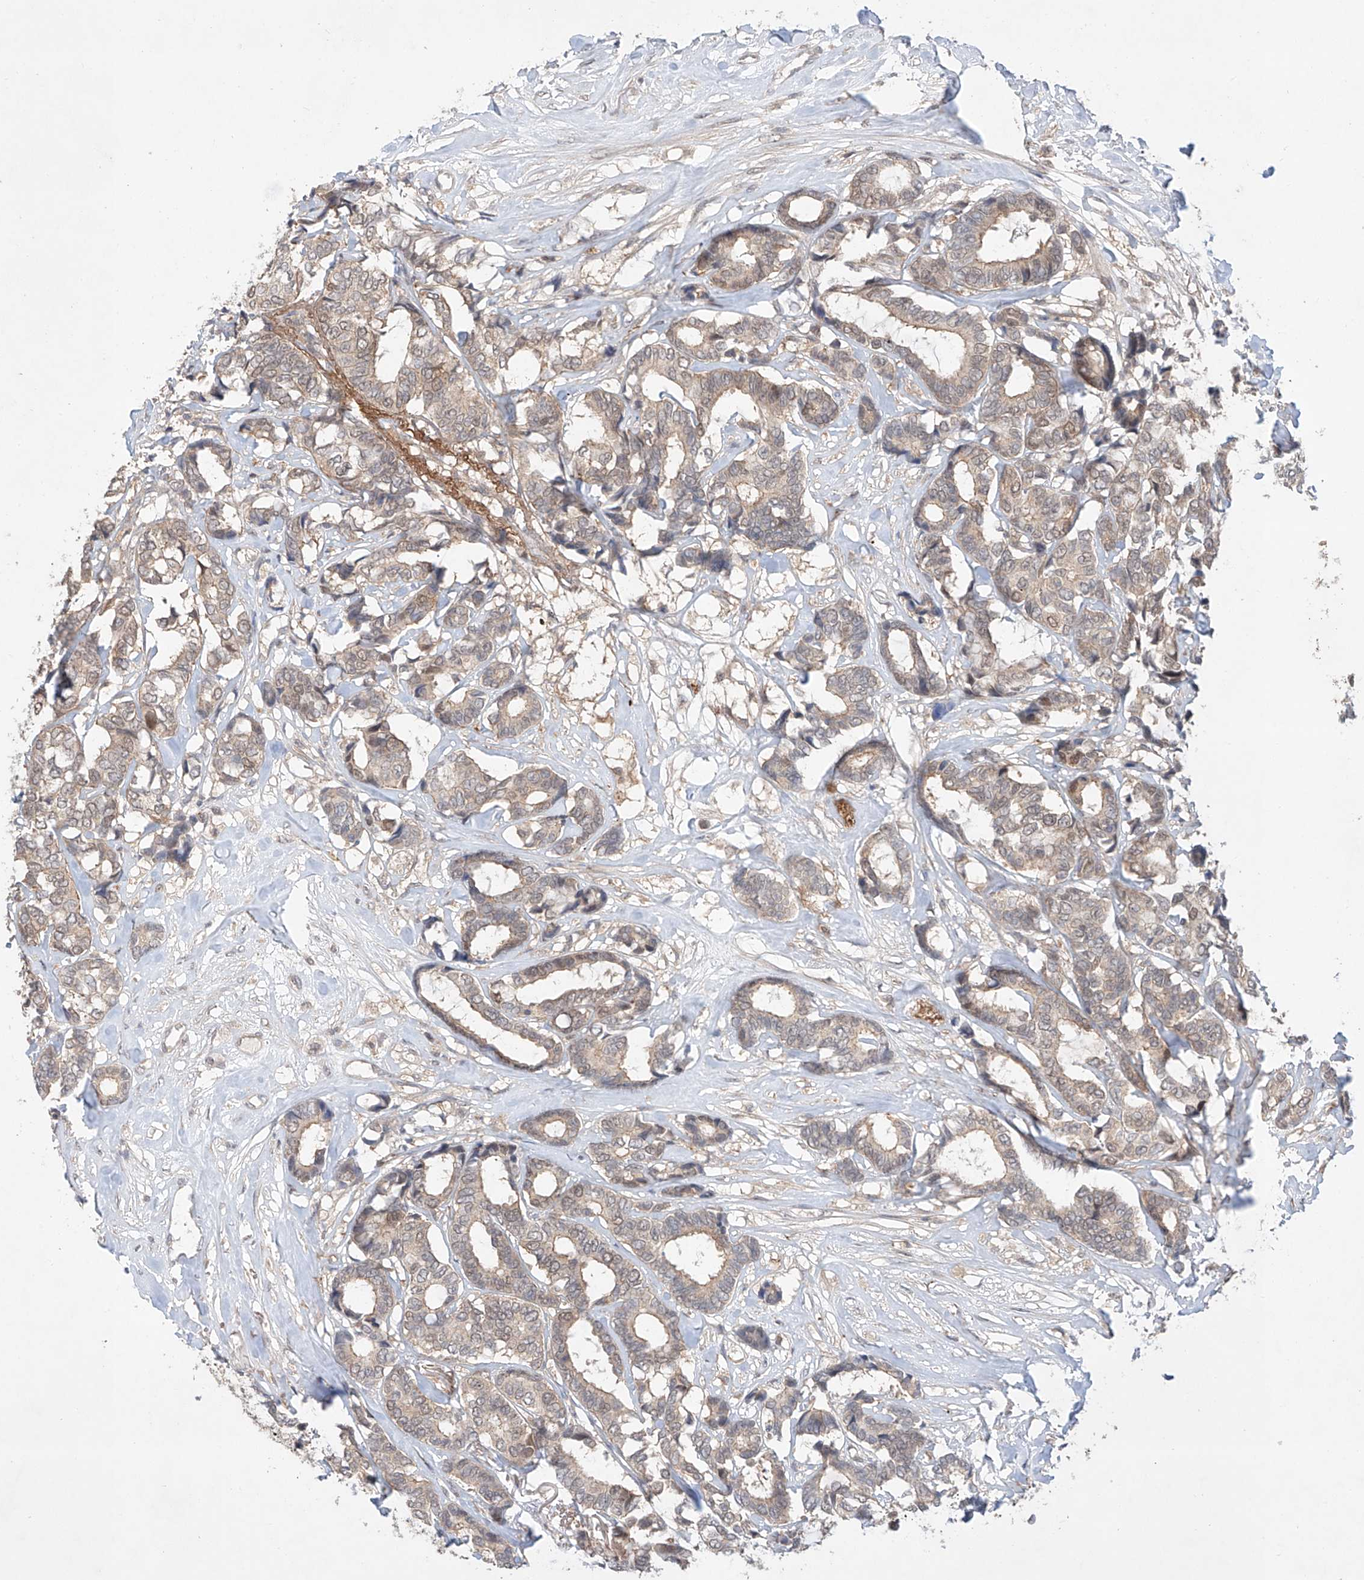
{"staining": {"intensity": "weak", "quantity": "<25%", "location": "cytoplasmic/membranous"}, "tissue": "breast cancer", "cell_type": "Tumor cells", "image_type": "cancer", "snomed": [{"axis": "morphology", "description": "Duct carcinoma"}, {"axis": "topography", "description": "Breast"}], "caption": "Immunohistochemistry (IHC) histopathology image of breast cancer (intraductal carcinoma) stained for a protein (brown), which displays no staining in tumor cells.", "gene": "TSR2", "patient": {"sex": "female", "age": 87}}